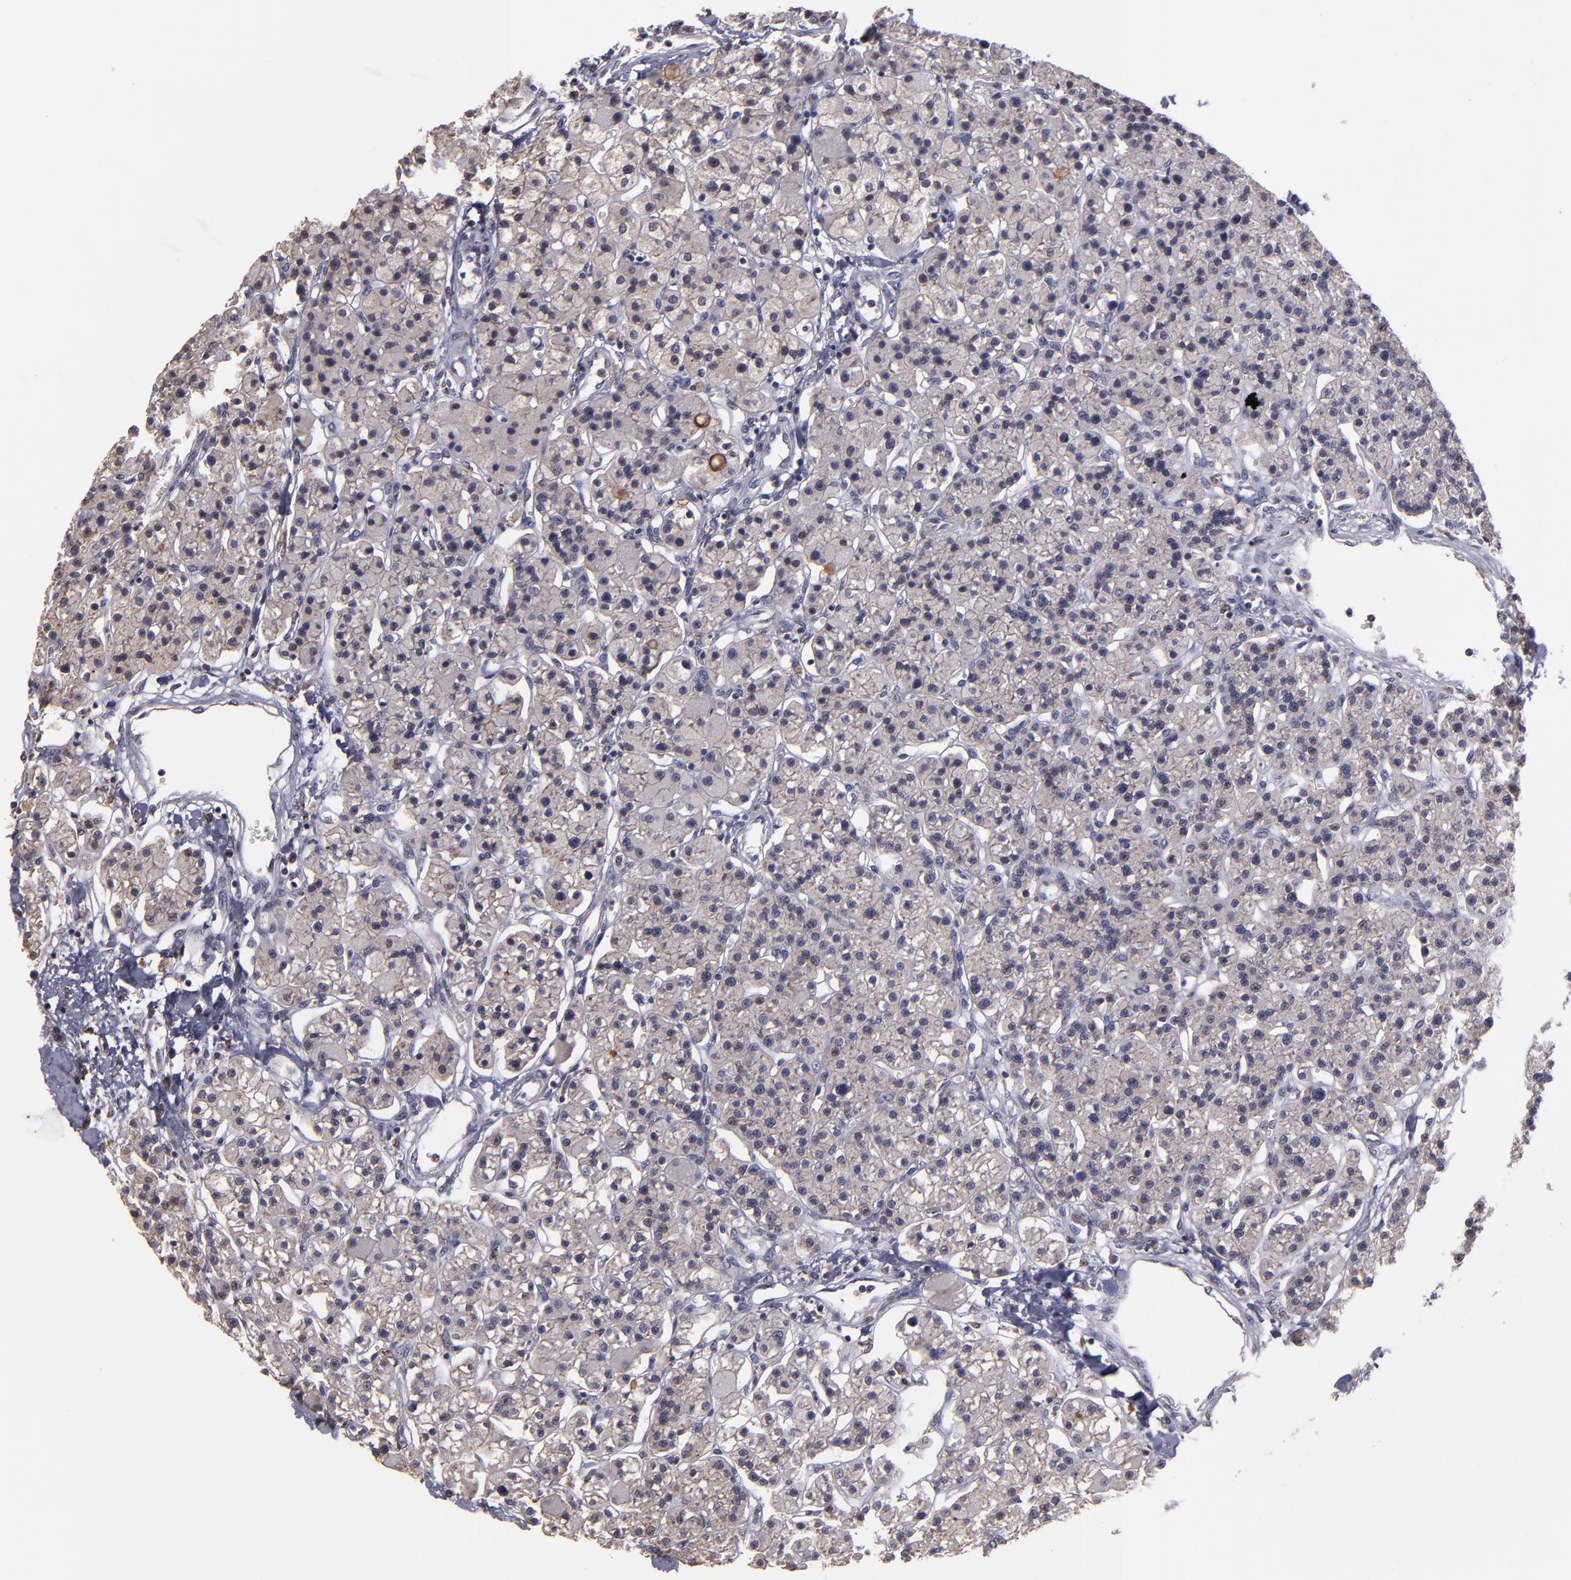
{"staining": {"intensity": "weak", "quantity": "25%-75%", "location": "cytoplasmic/membranous,nuclear"}, "tissue": "parathyroid gland", "cell_type": "Glandular cells", "image_type": "normal", "snomed": [{"axis": "morphology", "description": "Normal tissue, NOS"}, {"axis": "topography", "description": "Parathyroid gland"}], "caption": "Protein staining displays weak cytoplasmic/membranous,nuclear positivity in approximately 25%-75% of glandular cells in unremarkable parathyroid gland. The protein of interest is stained brown, and the nuclei are stained in blue (DAB (3,3'-diaminobenzidine) IHC with brightfield microscopy, high magnification).", "gene": "SIPA1L1", "patient": {"sex": "female", "age": 58}}